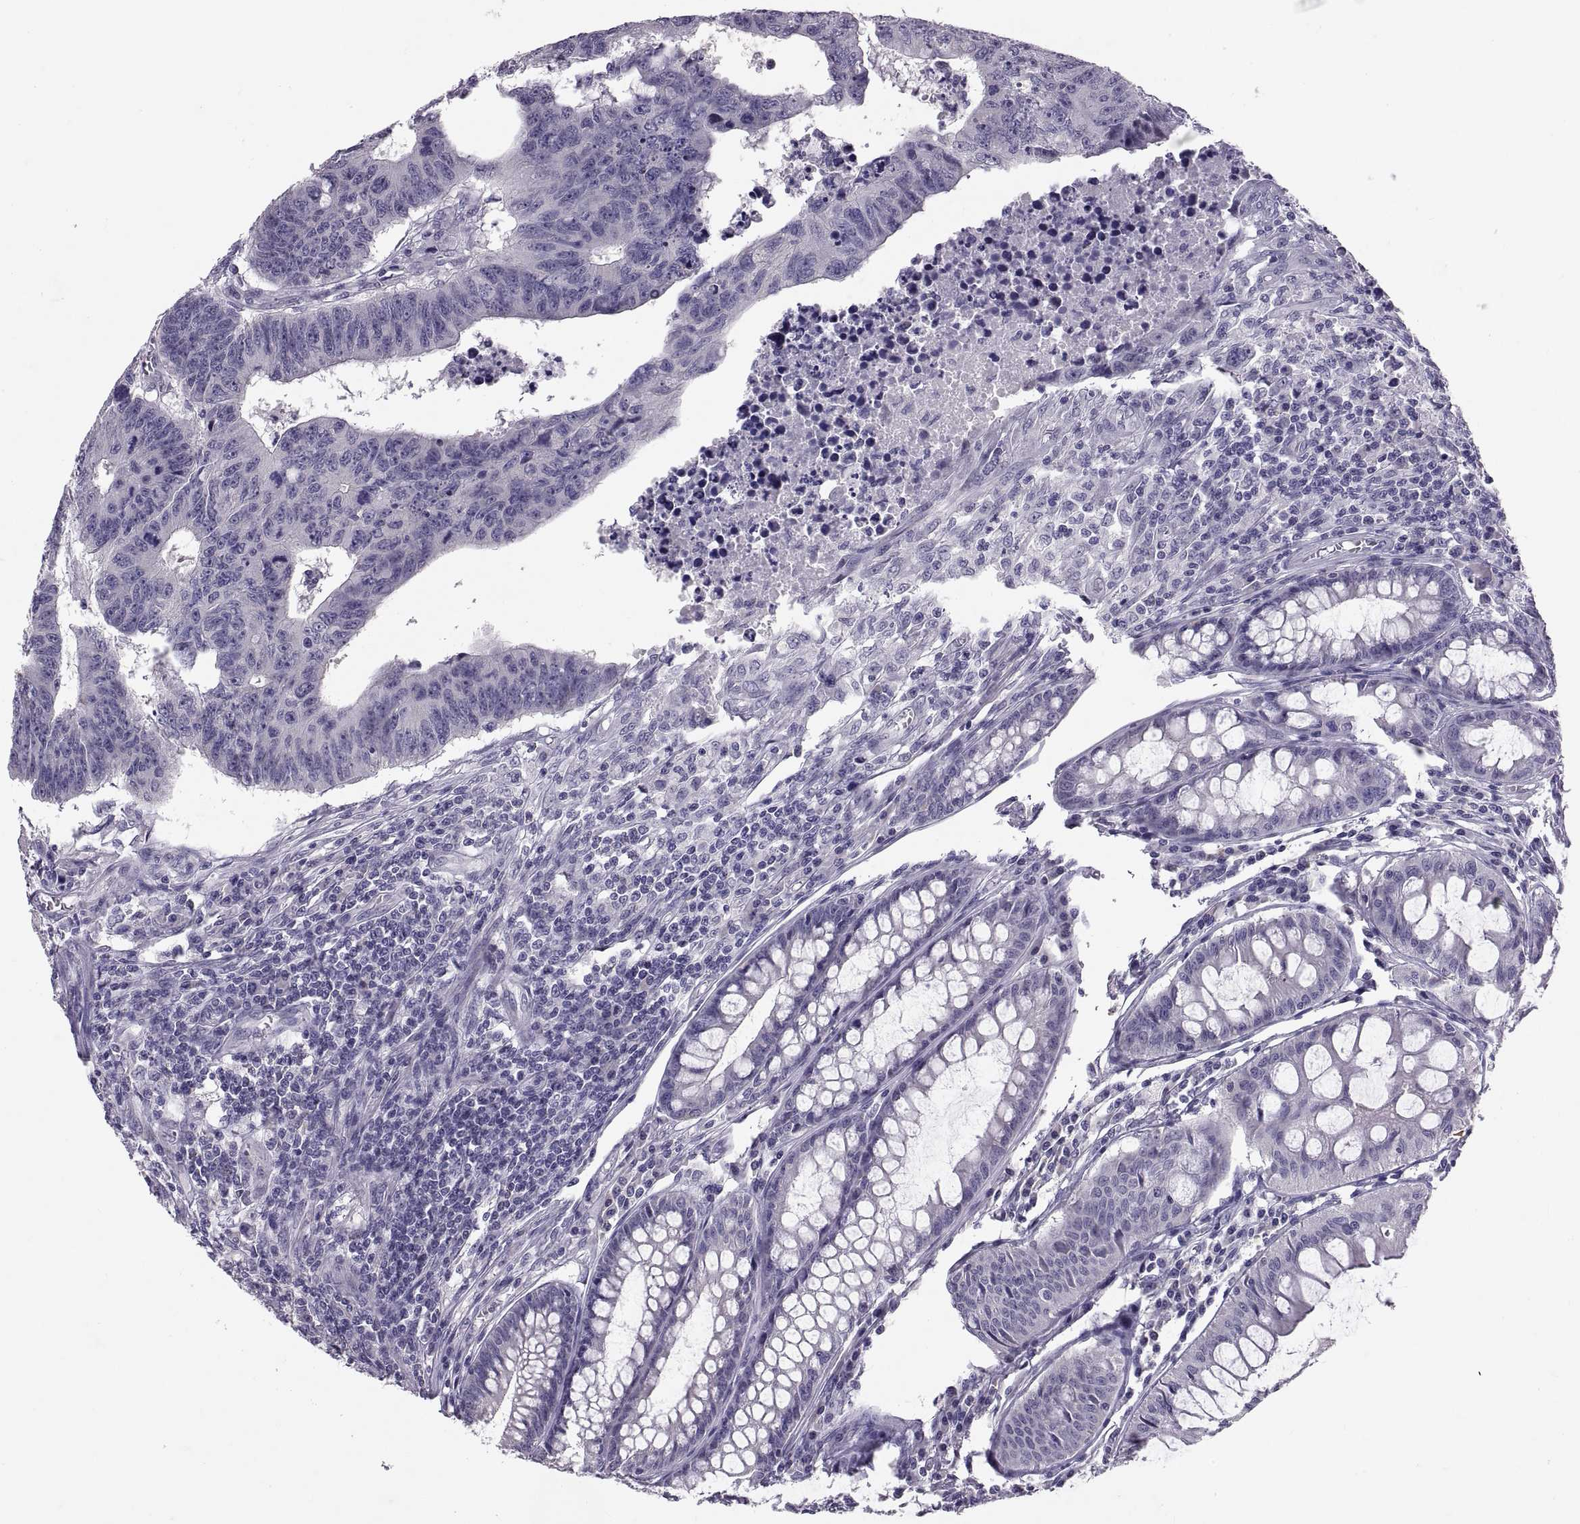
{"staining": {"intensity": "negative", "quantity": "none", "location": "none"}, "tissue": "colorectal cancer", "cell_type": "Tumor cells", "image_type": "cancer", "snomed": [{"axis": "morphology", "description": "Adenocarcinoma, NOS"}, {"axis": "topography", "description": "Rectum"}], "caption": "High magnification brightfield microscopy of colorectal adenocarcinoma stained with DAB (3,3'-diaminobenzidine) (brown) and counterstained with hematoxylin (blue): tumor cells show no significant positivity.", "gene": "PTN", "patient": {"sex": "female", "age": 85}}